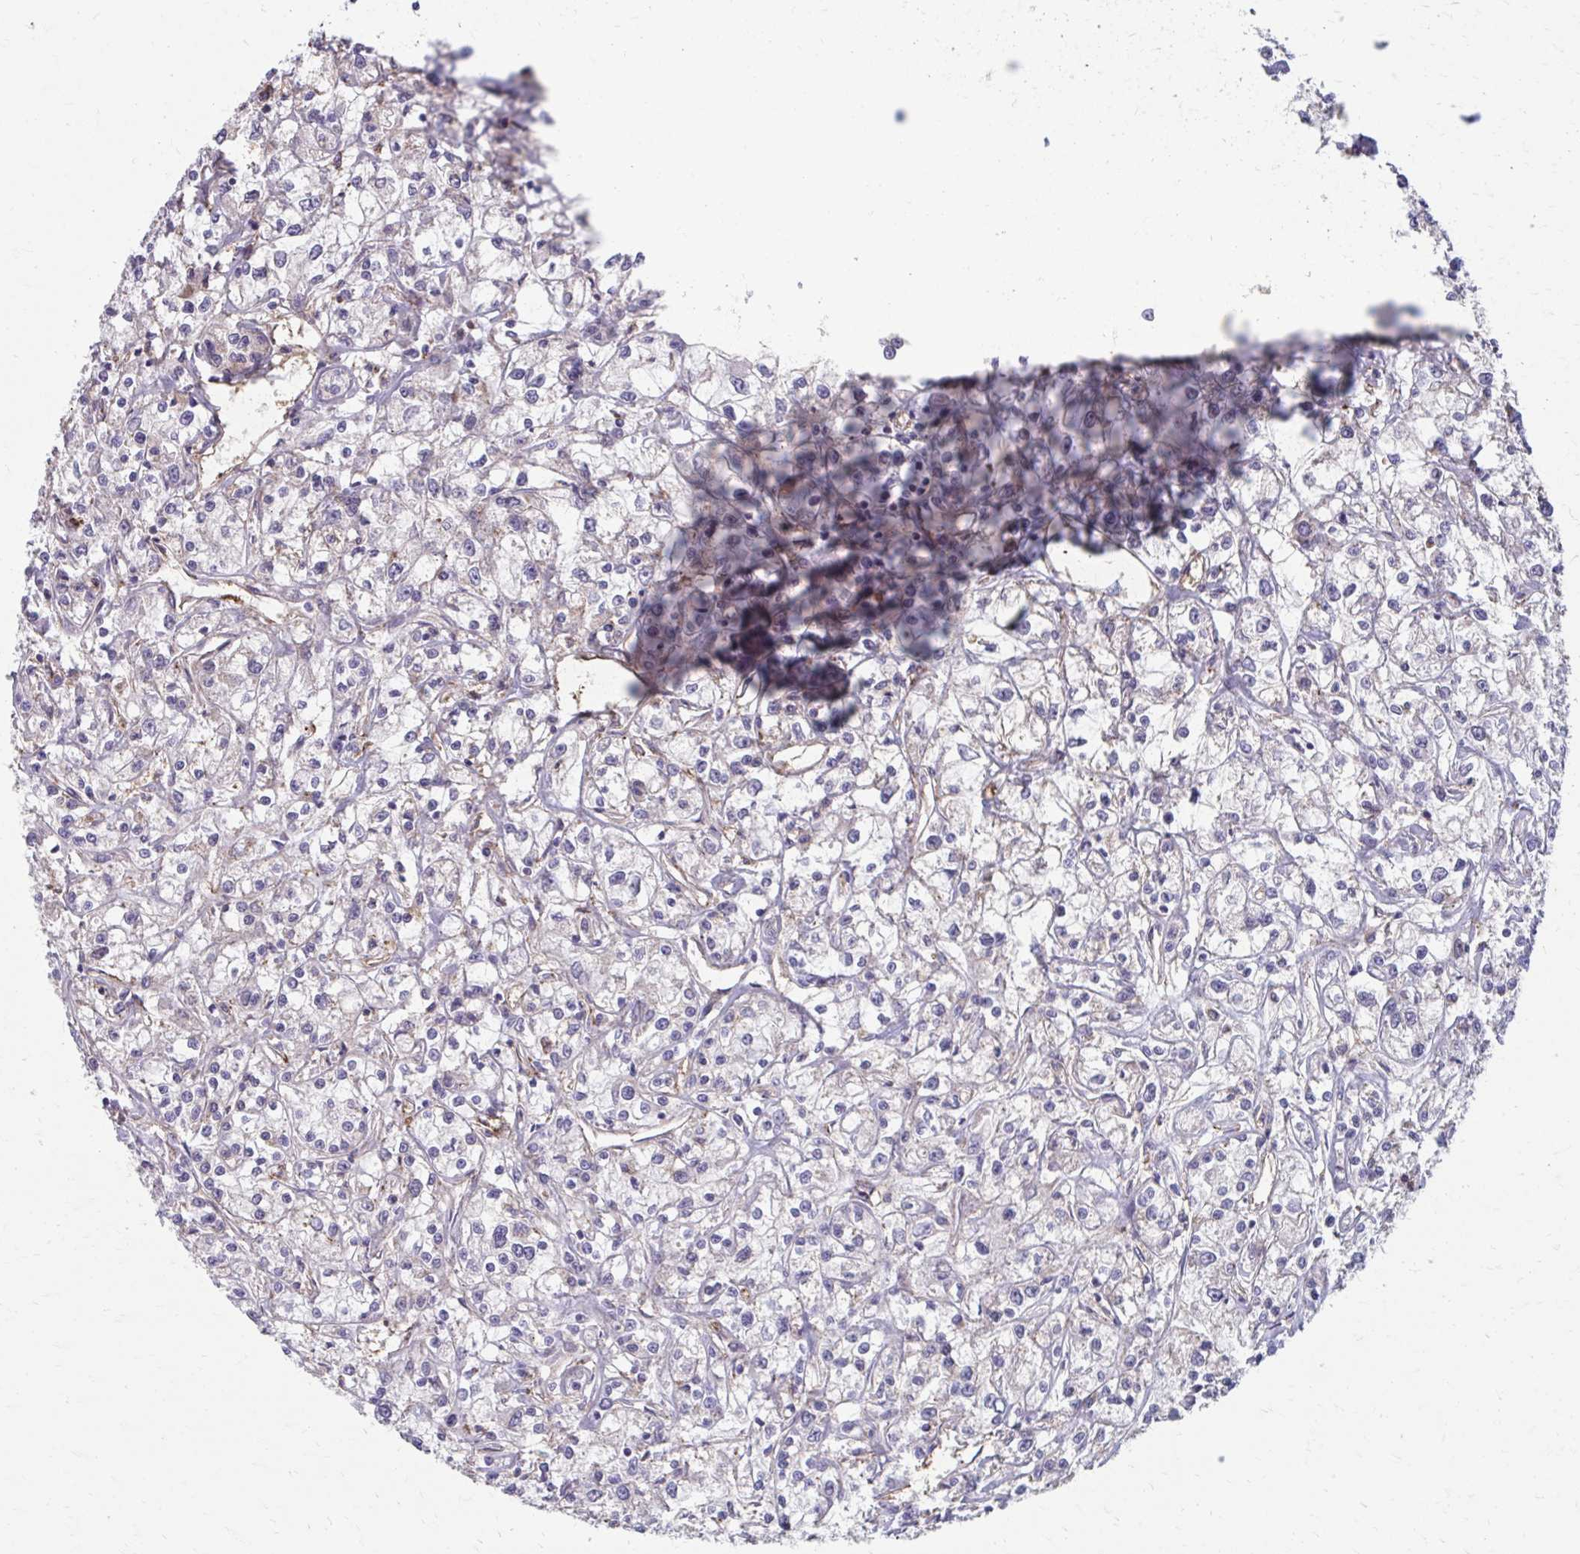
{"staining": {"intensity": "negative", "quantity": "none", "location": "none"}, "tissue": "renal cancer", "cell_type": "Tumor cells", "image_type": "cancer", "snomed": [{"axis": "morphology", "description": "Adenocarcinoma, NOS"}, {"axis": "topography", "description": "Kidney"}], "caption": "DAB (3,3'-diaminobenzidine) immunohistochemical staining of renal adenocarcinoma demonstrates no significant staining in tumor cells.", "gene": "MMP14", "patient": {"sex": "female", "age": 59}}